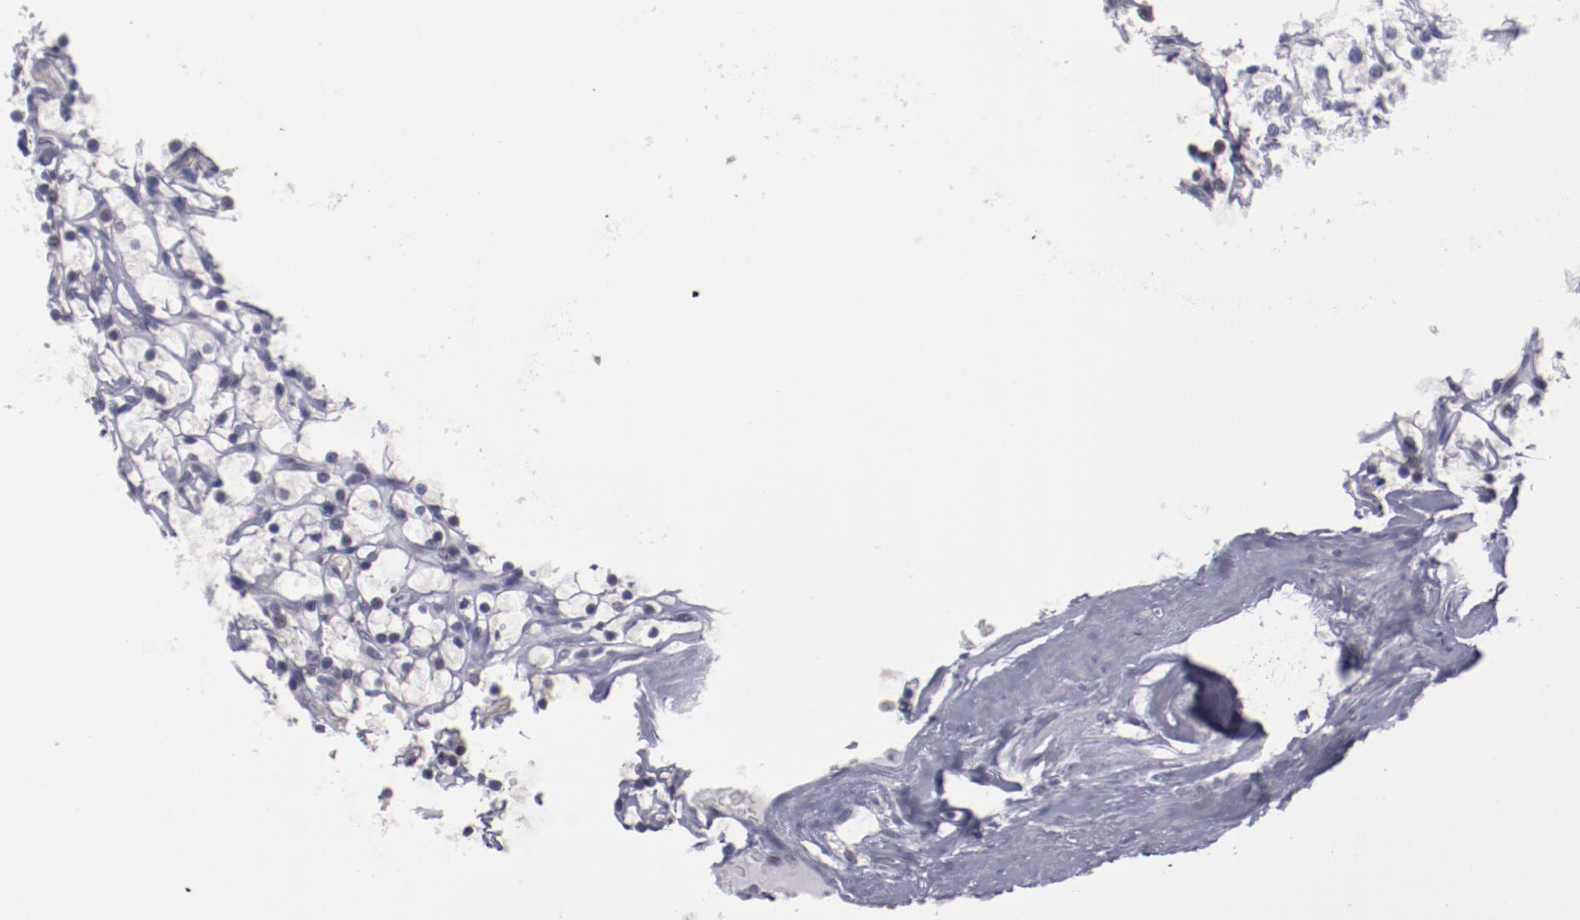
{"staining": {"intensity": "negative", "quantity": "none", "location": "none"}, "tissue": "renal cancer", "cell_type": "Tumor cells", "image_type": "cancer", "snomed": [{"axis": "morphology", "description": "Adenocarcinoma, NOS"}, {"axis": "topography", "description": "Kidney"}], "caption": "Tumor cells are negative for brown protein staining in renal cancer (adenocarcinoma).", "gene": "IRF4", "patient": {"sex": "female", "age": 73}}